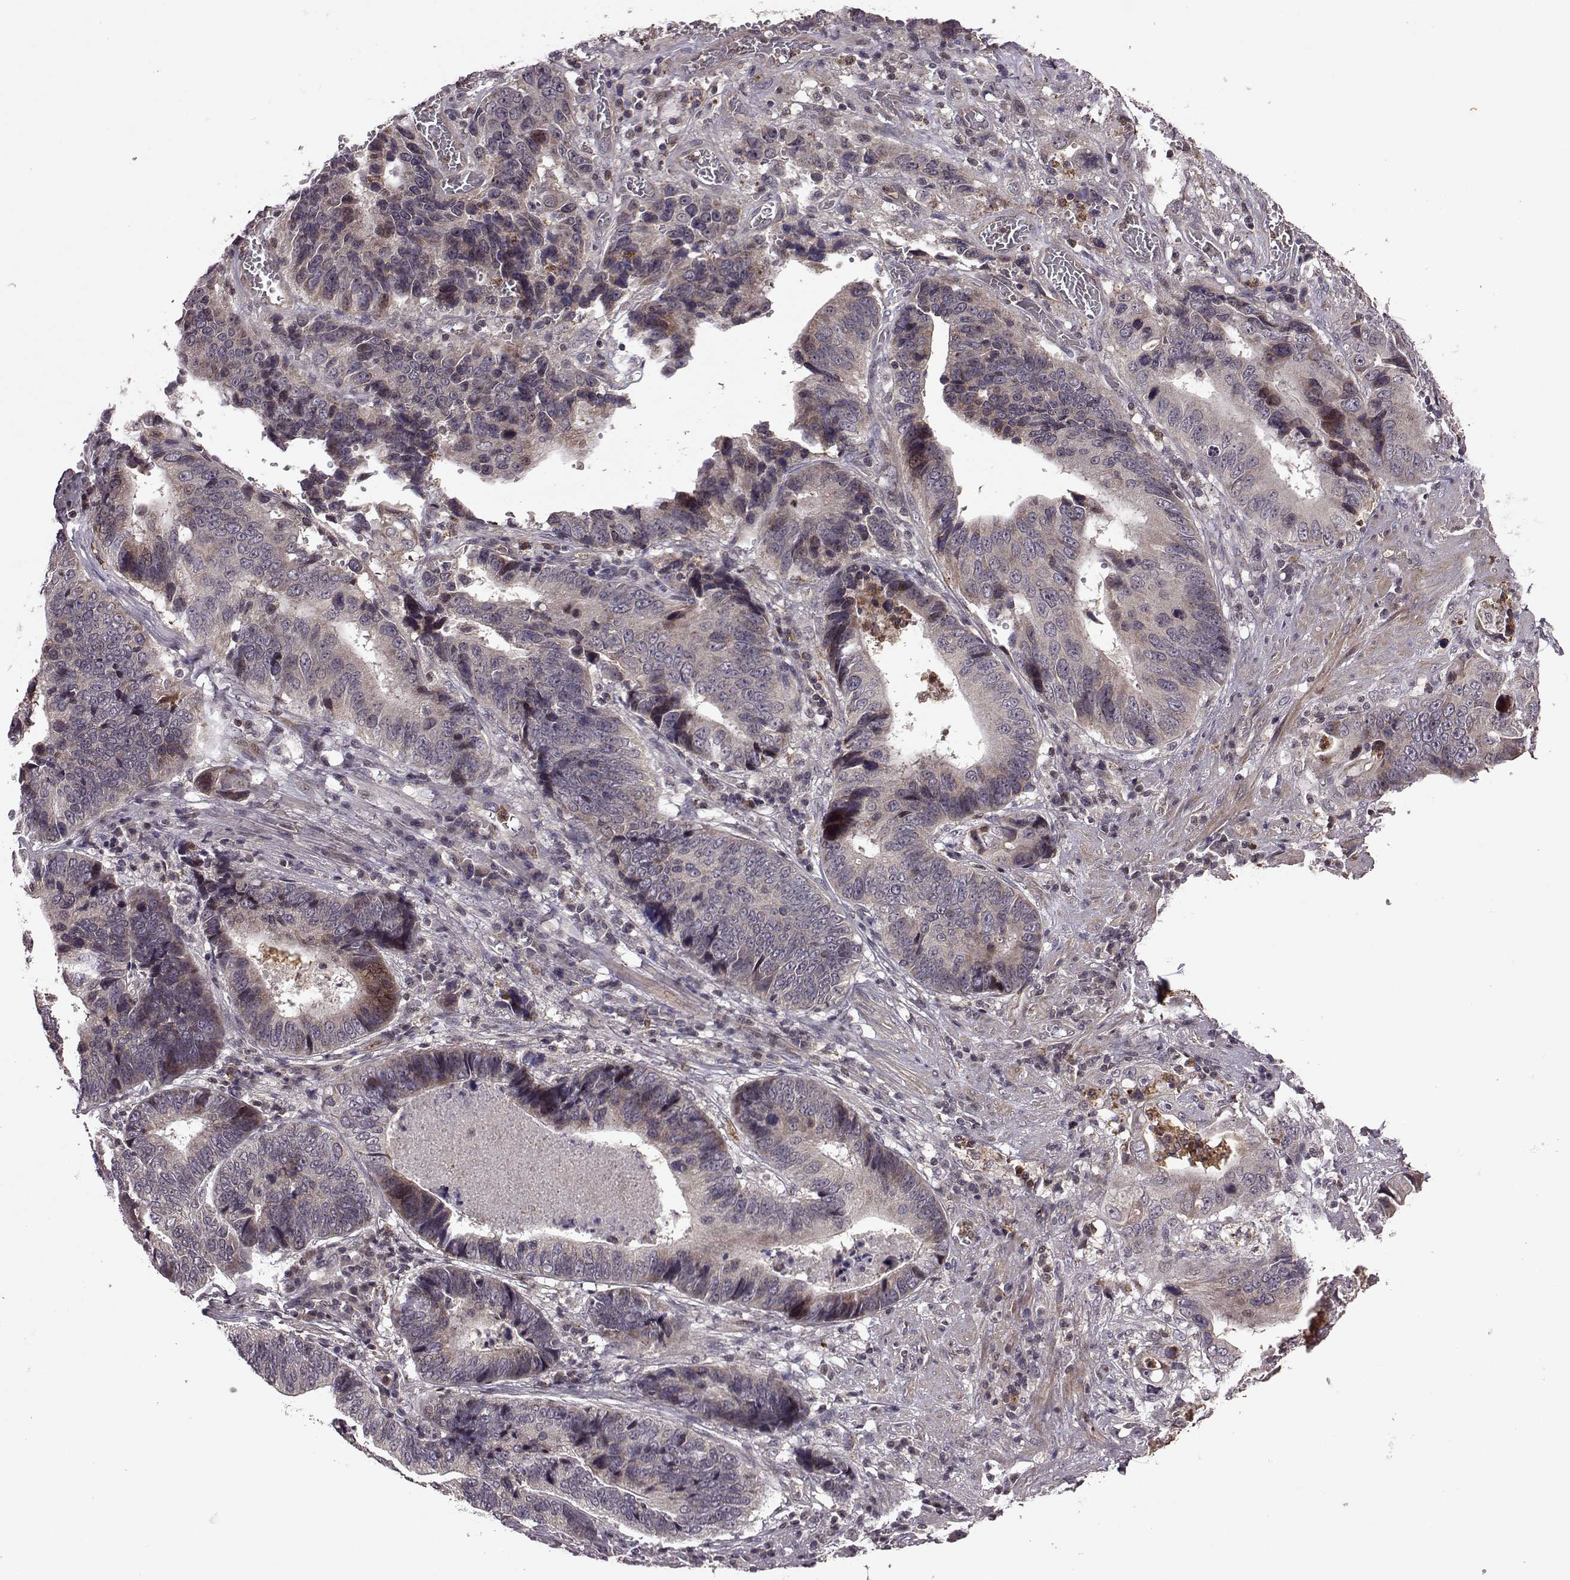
{"staining": {"intensity": "weak", "quantity": "<25%", "location": "cytoplasmic/membranous"}, "tissue": "stomach cancer", "cell_type": "Tumor cells", "image_type": "cancer", "snomed": [{"axis": "morphology", "description": "Adenocarcinoma, NOS"}, {"axis": "topography", "description": "Stomach"}], "caption": "IHC micrograph of neoplastic tissue: human stomach adenocarcinoma stained with DAB (3,3'-diaminobenzidine) displays no significant protein positivity in tumor cells. The staining was performed using DAB to visualize the protein expression in brown, while the nuclei were stained in blue with hematoxylin (Magnification: 20x).", "gene": "TRMU", "patient": {"sex": "male", "age": 84}}